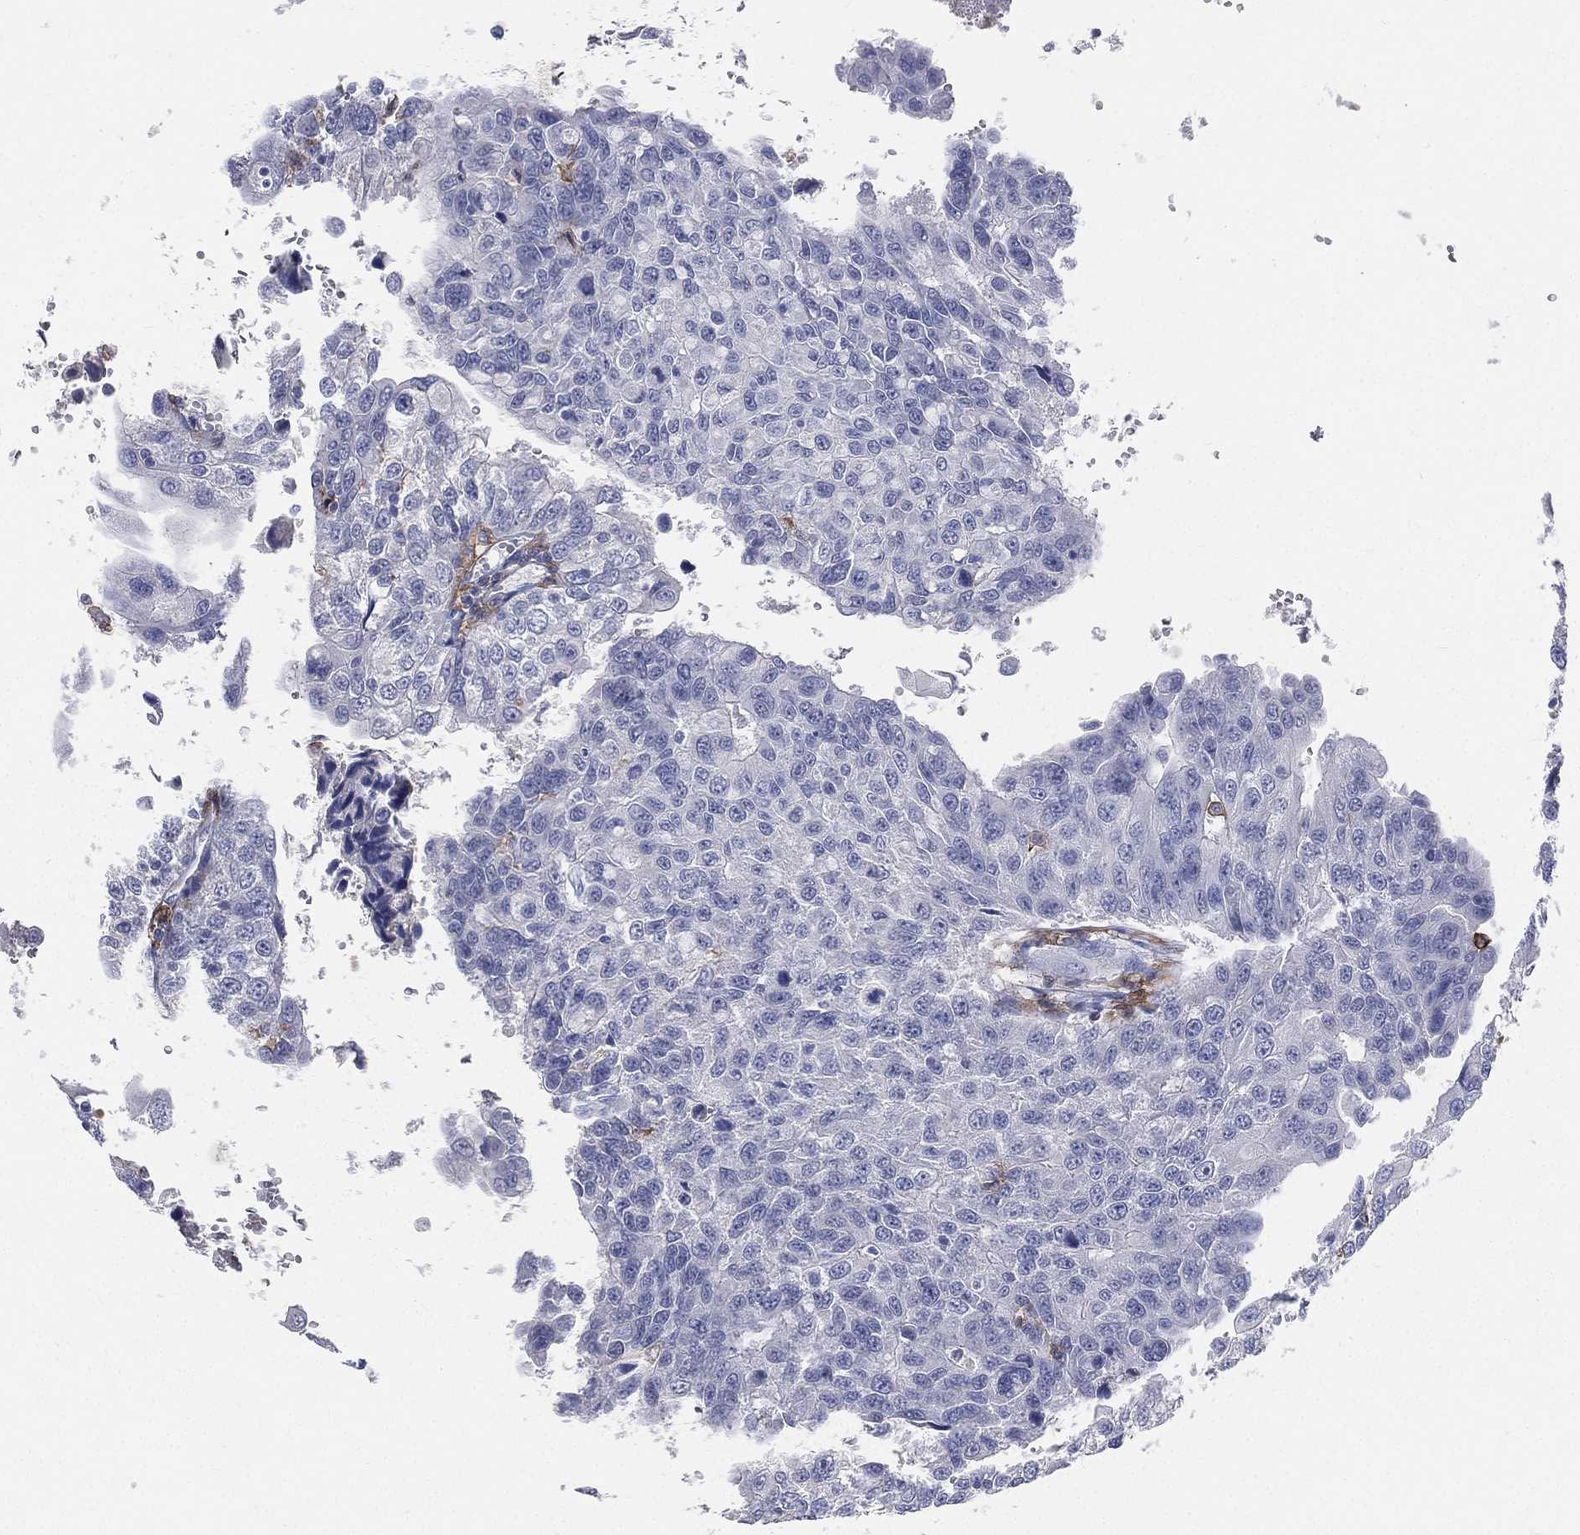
{"staining": {"intensity": "negative", "quantity": "none", "location": "none"}, "tissue": "urothelial cancer", "cell_type": "Tumor cells", "image_type": "cancer", "snomed": [{"axis": "morphology", "description": "Urothelial carcinoma, NOS"}, {"axis": "morphology", "description": "Urothelial carcinoma, High grade"}, {"axis": "topography", "description": "Urinary bladder"}], "caption": "A micrograph of human high-grade urothelial carcinoma is negative for staining in tumor cells.", "gene": "CD33", "patient": {"sex": "female", "age": 73}}